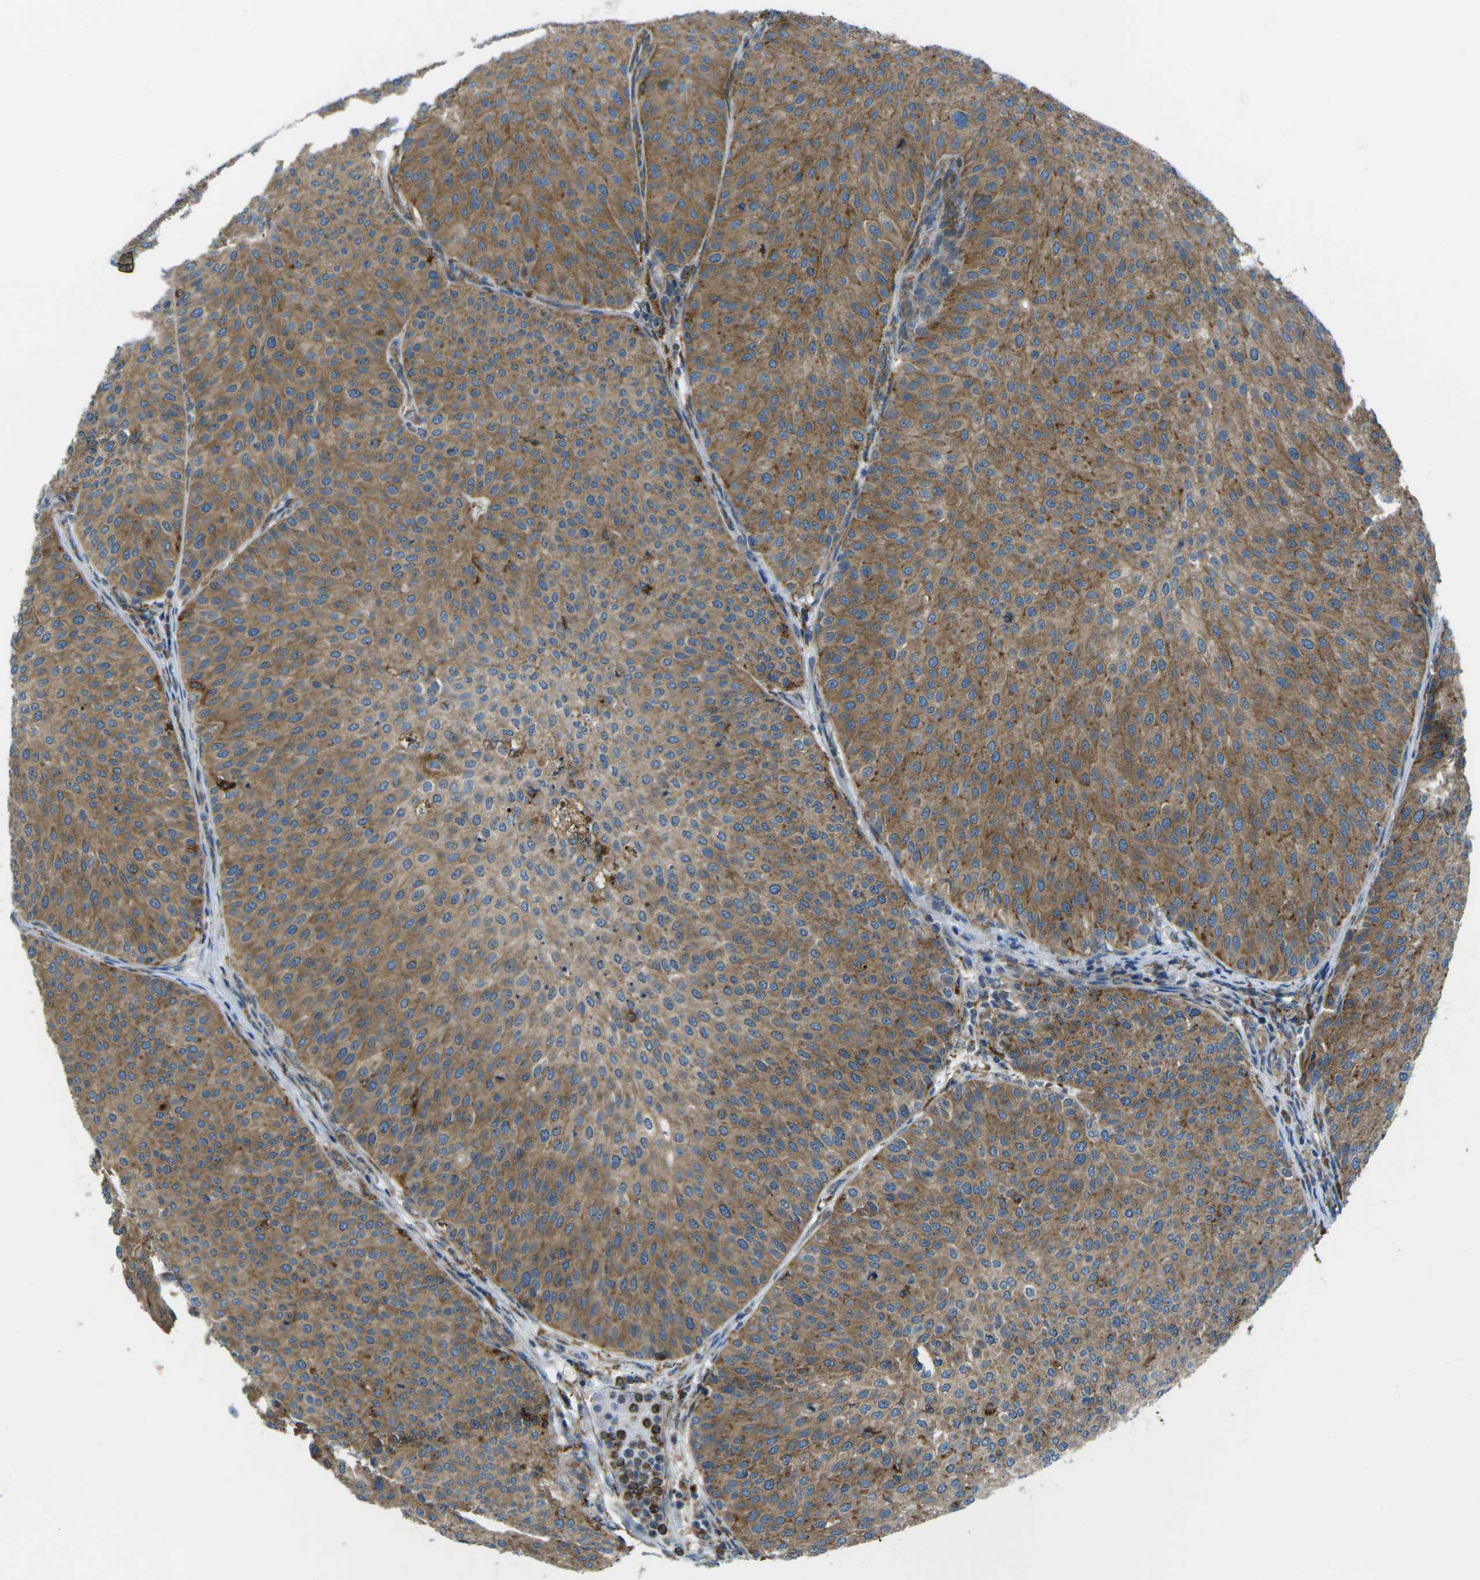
{"staining": {"intensity": "moderate", "quantity": ">75%", "location": "cytoplasmic/membranous"}, "tissue": "urothelial cancer", "cell_type": "Tumor cells", "image_type": "cancer", "snomed": [{"axis": "morphology", "description": "Urothelial carcinoma, Low grade"}, {"axis": "topography", "description": "Smooth muscle"}, {"axis": "topography", "description": "Urinary bladder"}], "caption": "This image displays urothelial carcinoma (low-grade) stained with immunohistochemistry to label a protein in brown. The cytoplasmic/membranous of tumor cells show moderate positivity for the protein. Nuclei are counter-stained blue.", "gene": "CDK17", "patient": {"sex": "male", "age": 60}}